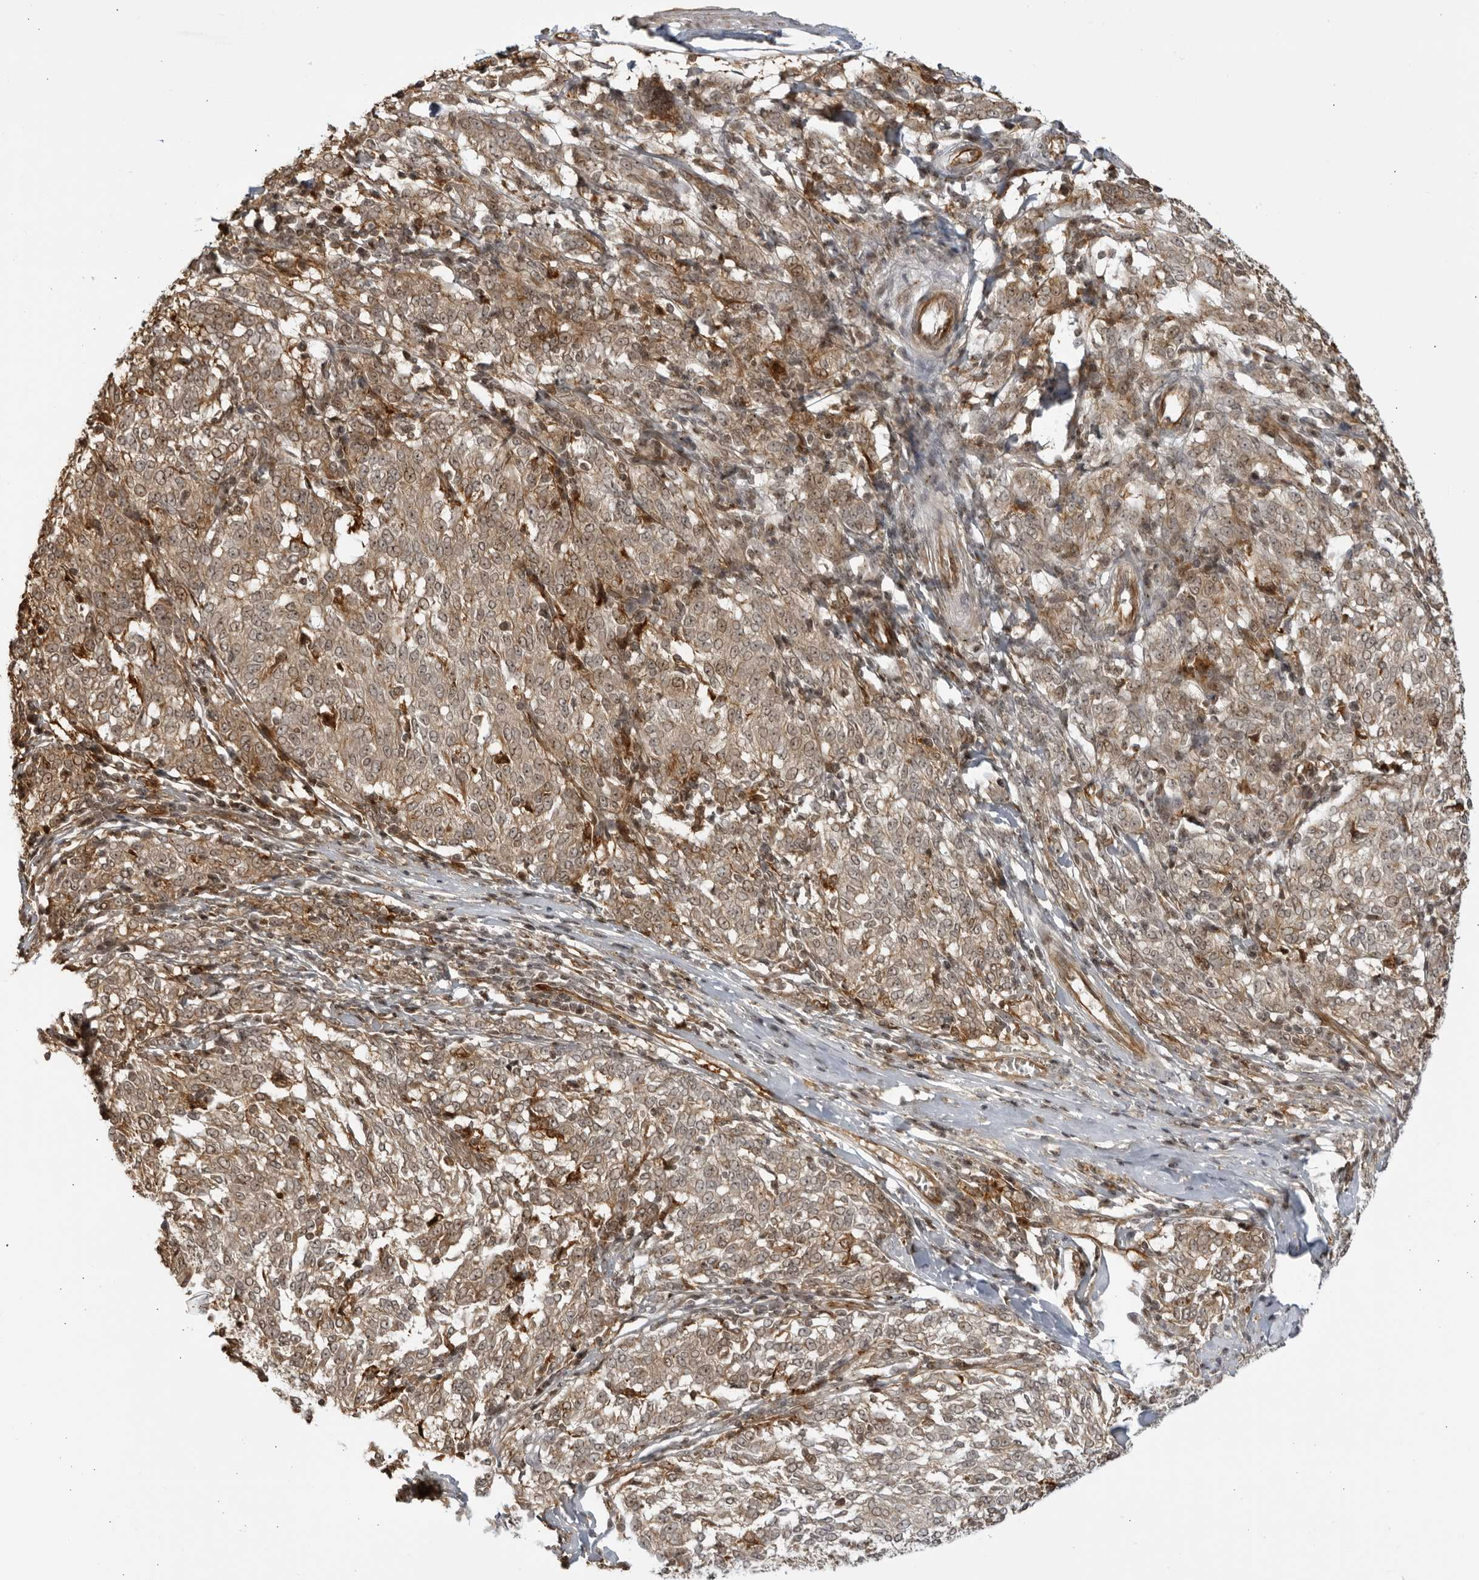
{"staining": {"intensity": "moderate", "quantity": ">75%", "location": "cytoplasmic/membranous,nuclear"}, "tissue": "melanoma", "cell_type": "Tumor cells", "image_type": "cancer", "snomed": [{"axis": "morphology", "description": "Malignant melanoma, NOS"}, {"axis": "topography", "description": "Skin"}], "caption": "An image showing moderate cytoplasmic/membranous and nuclear expression in about >75% of tumor cells in malignant melanoma, as visualized by brown immunohistochemical staining.", "gene": "TCF21", "patient": {"sex": "female", "age": 72}}